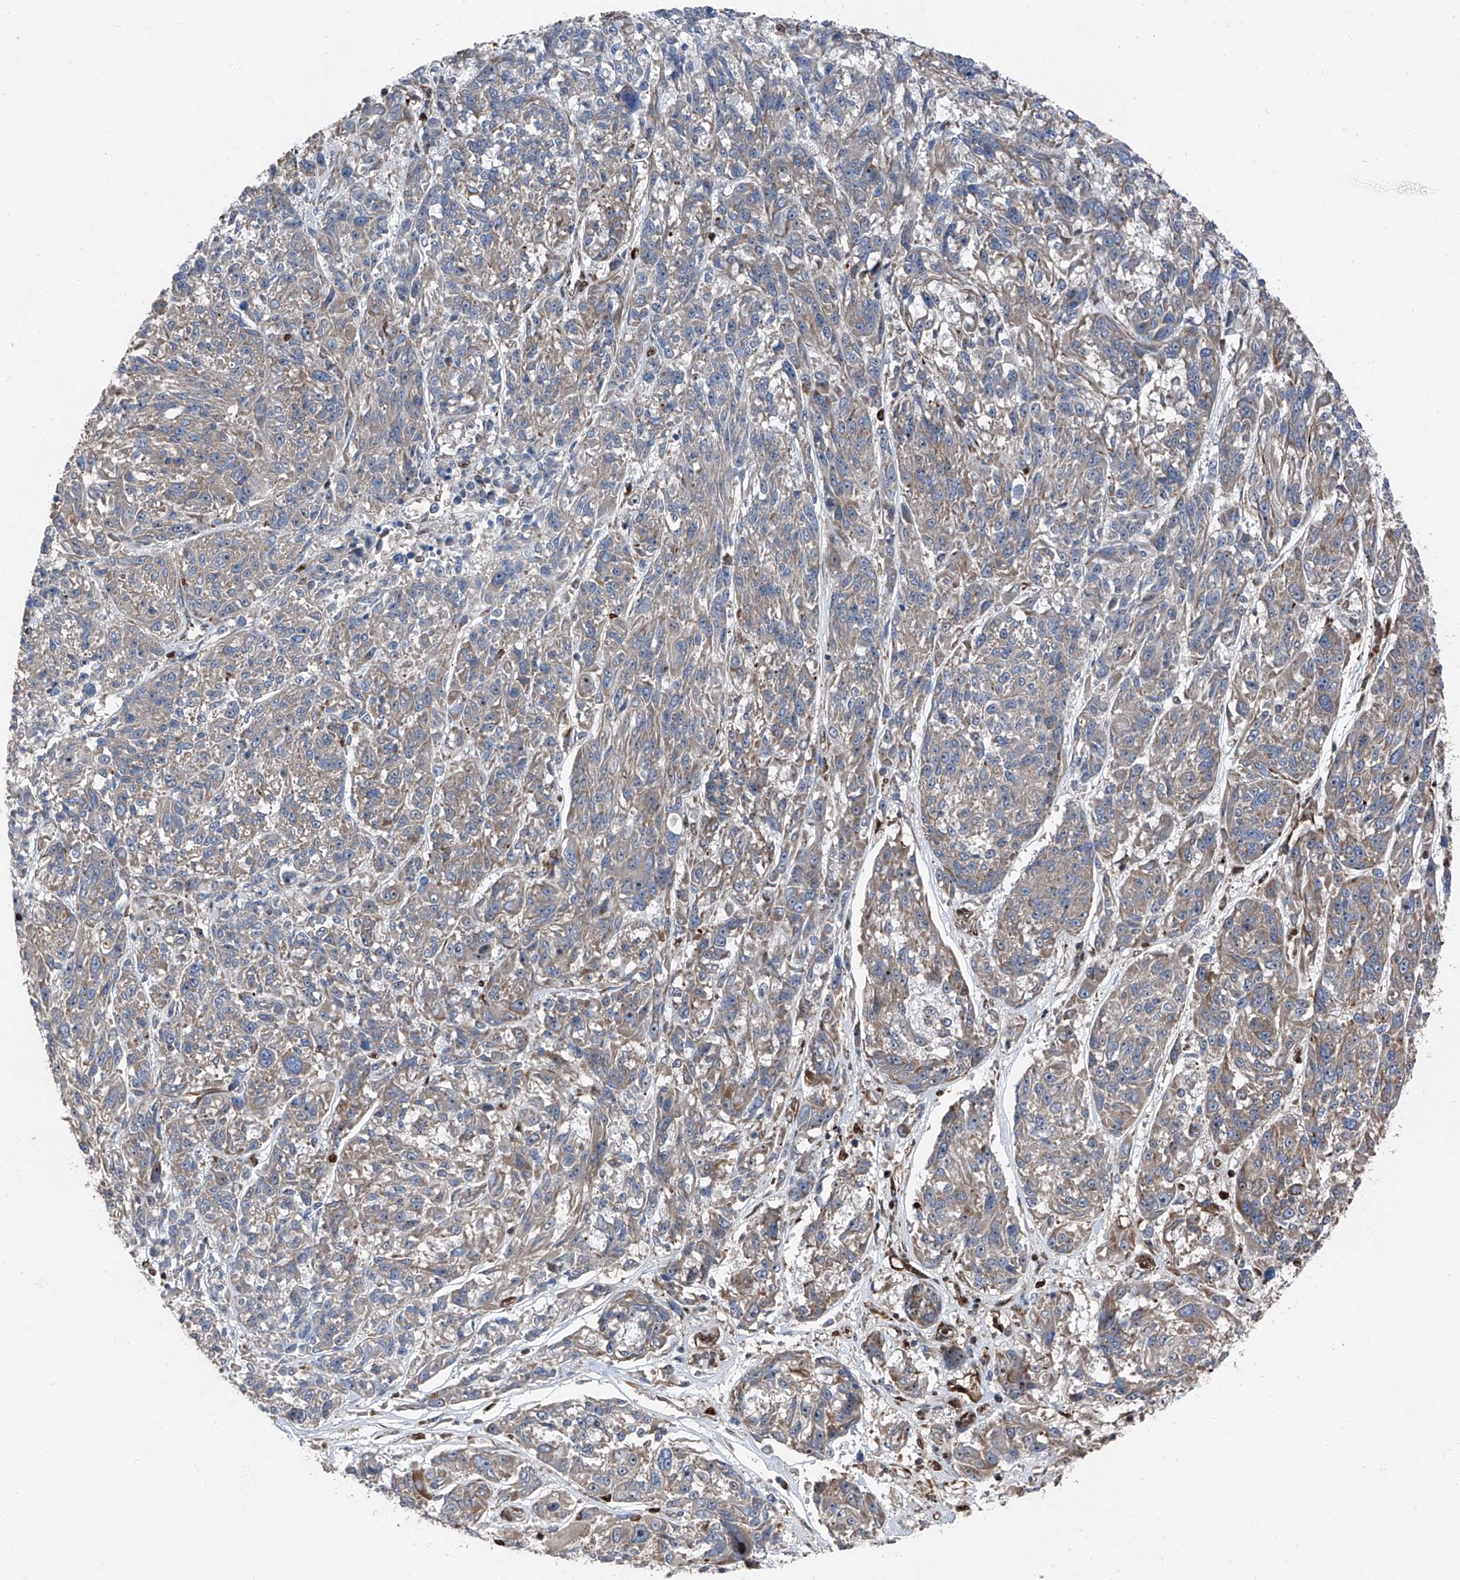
{"staining": {"intensity": "weak", "quantity": "25%-75%", "location": "cytoplasmic/membranous"}, "tissue": "melanoma", "cell_type": "Tumor cells", "image_type": "cancer", "snomed": [{"axis": "morphology", "description": "Malignant melanoma, NOS"}, {"axis": "topography", "description": "Skin"}], "caption": "Melanoma was stained to show a protein in brown. There is low levels of weak cytoplasmic/membranous positivity in approximately 25%-75% of tumor cells. (DAB (3,3'-diaminobenzidine) = brown stain, brightfield microscopy at high magnification).", "gene": "FKBP5", "patient": {"sex": "male", "age": 53}}